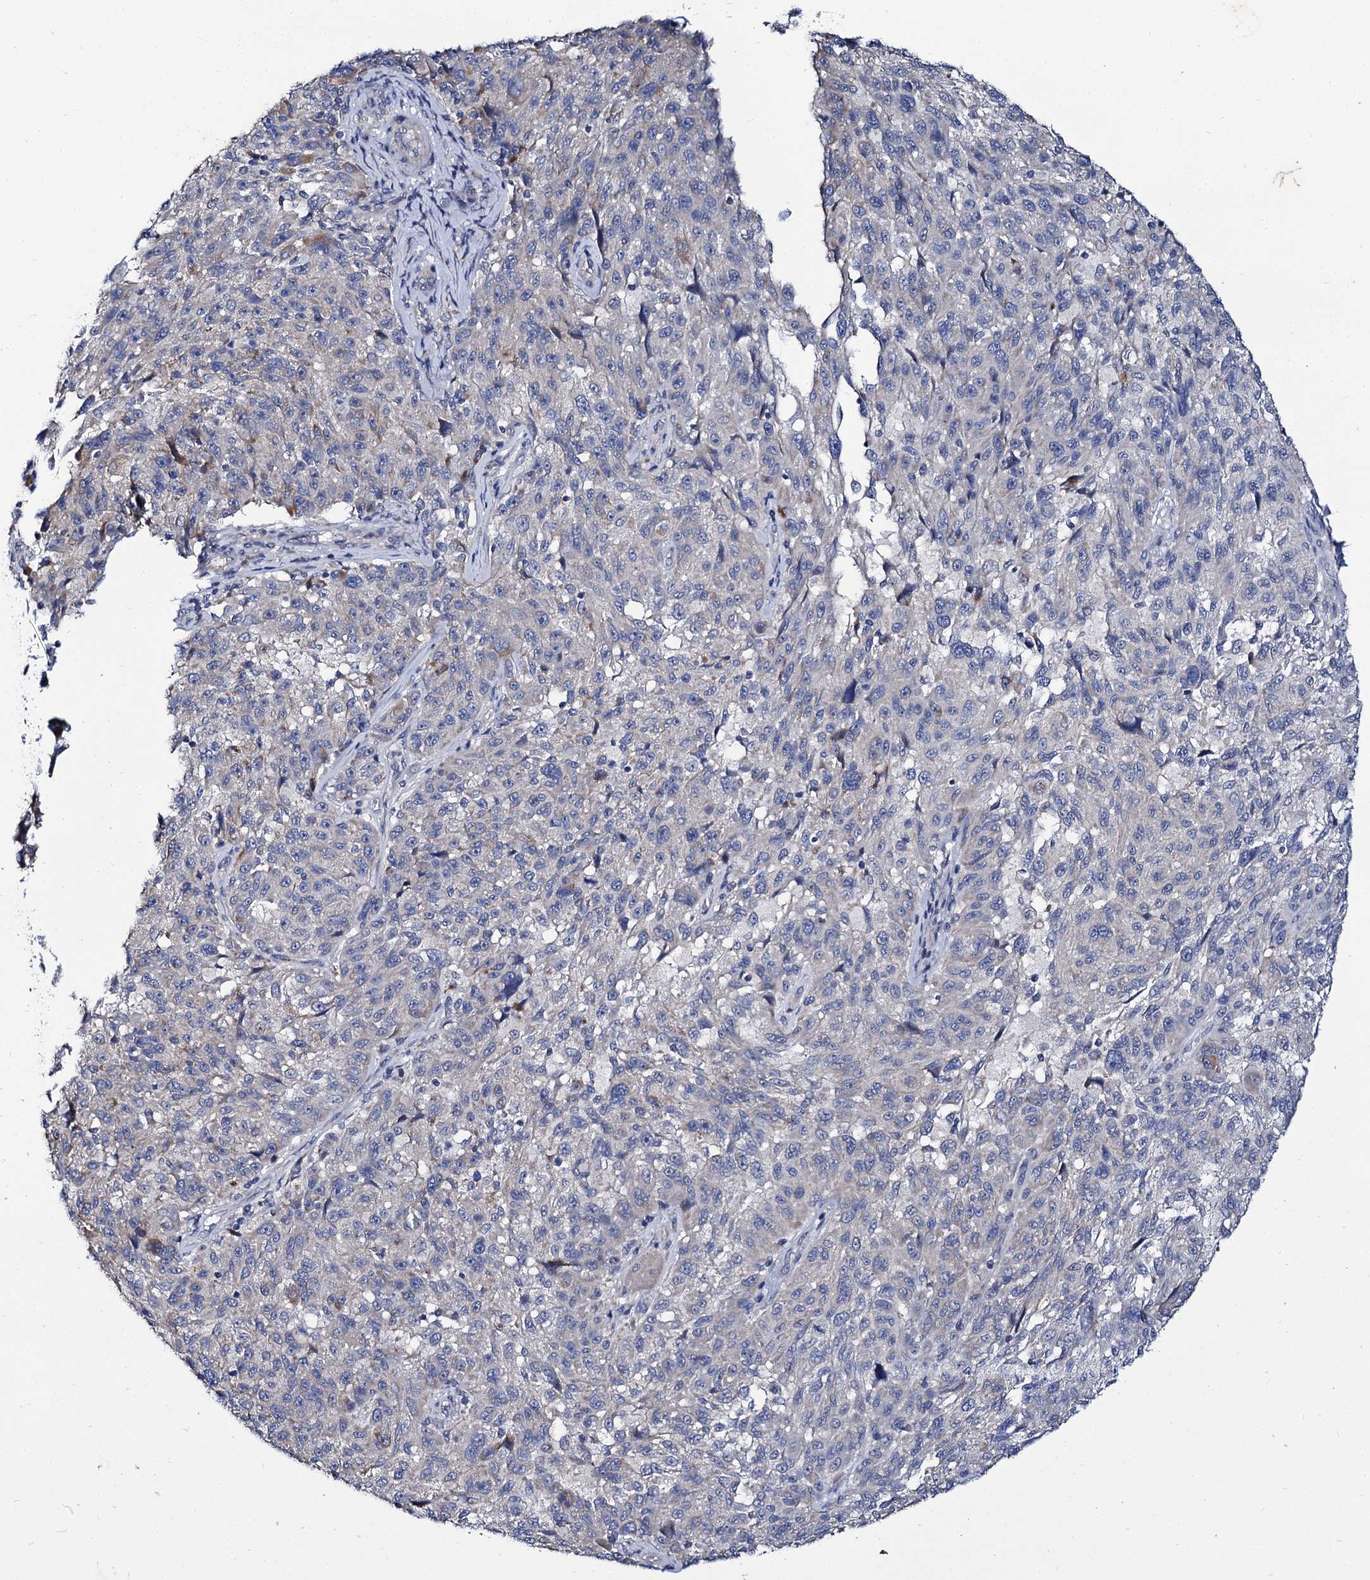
{"staining": {"intensity": "negative", "quantity": "none", "location": "none"}, "tissue": "melanoma", "cell_type": "Tumor cells", "image_type": "cancer", "snomed": [{"axis": "morphology", "description": "Malignant melanoma, NOS"}, {"axis": "topography", "description": "Skin"}], "caption": "Tumor cells show no significant protein staining in malignant melanoma.", "gene": "PANX2", "patient": {"sex": "male", "age": 53}}